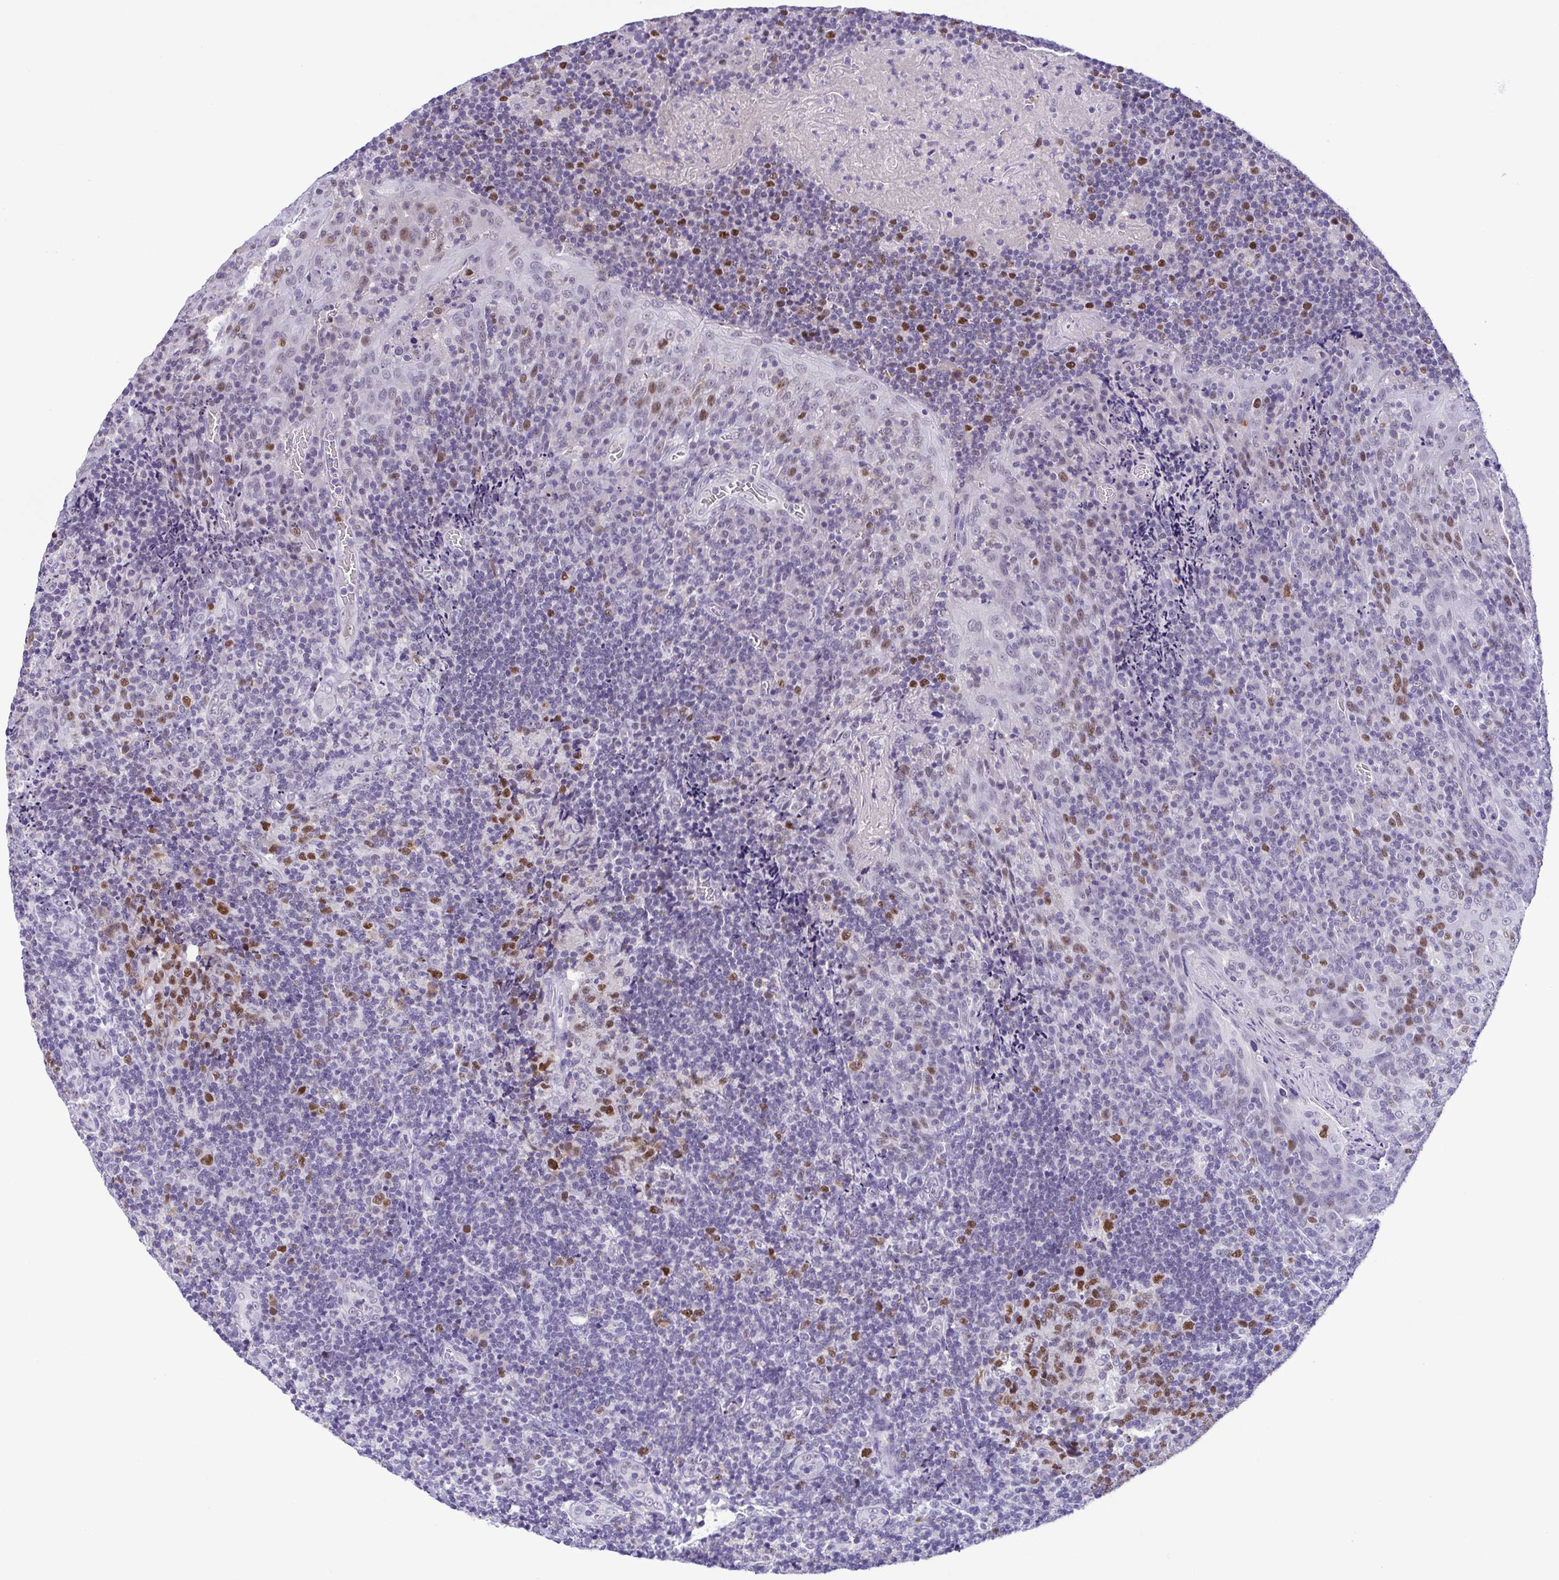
{"staining": {"intensity": "moderate", "quantity": ">75%", "location": "nuclear"}, "tissue": "tonsil", "cell_type": "Germinal center cells", "image_type": "normal", "snomed": [{"axis": "morphology", "description": "Normal tissue, NOS"}, {"axis": "topography", "description": "Tonsil"}], "caption": "Human tonsil stained for a protein (brown) demonstrates moderate nuclear positive expression in about >75% of germinal center cells.", "gene": "TIPIN", "patient": {"sex": "male", "age": 17}}